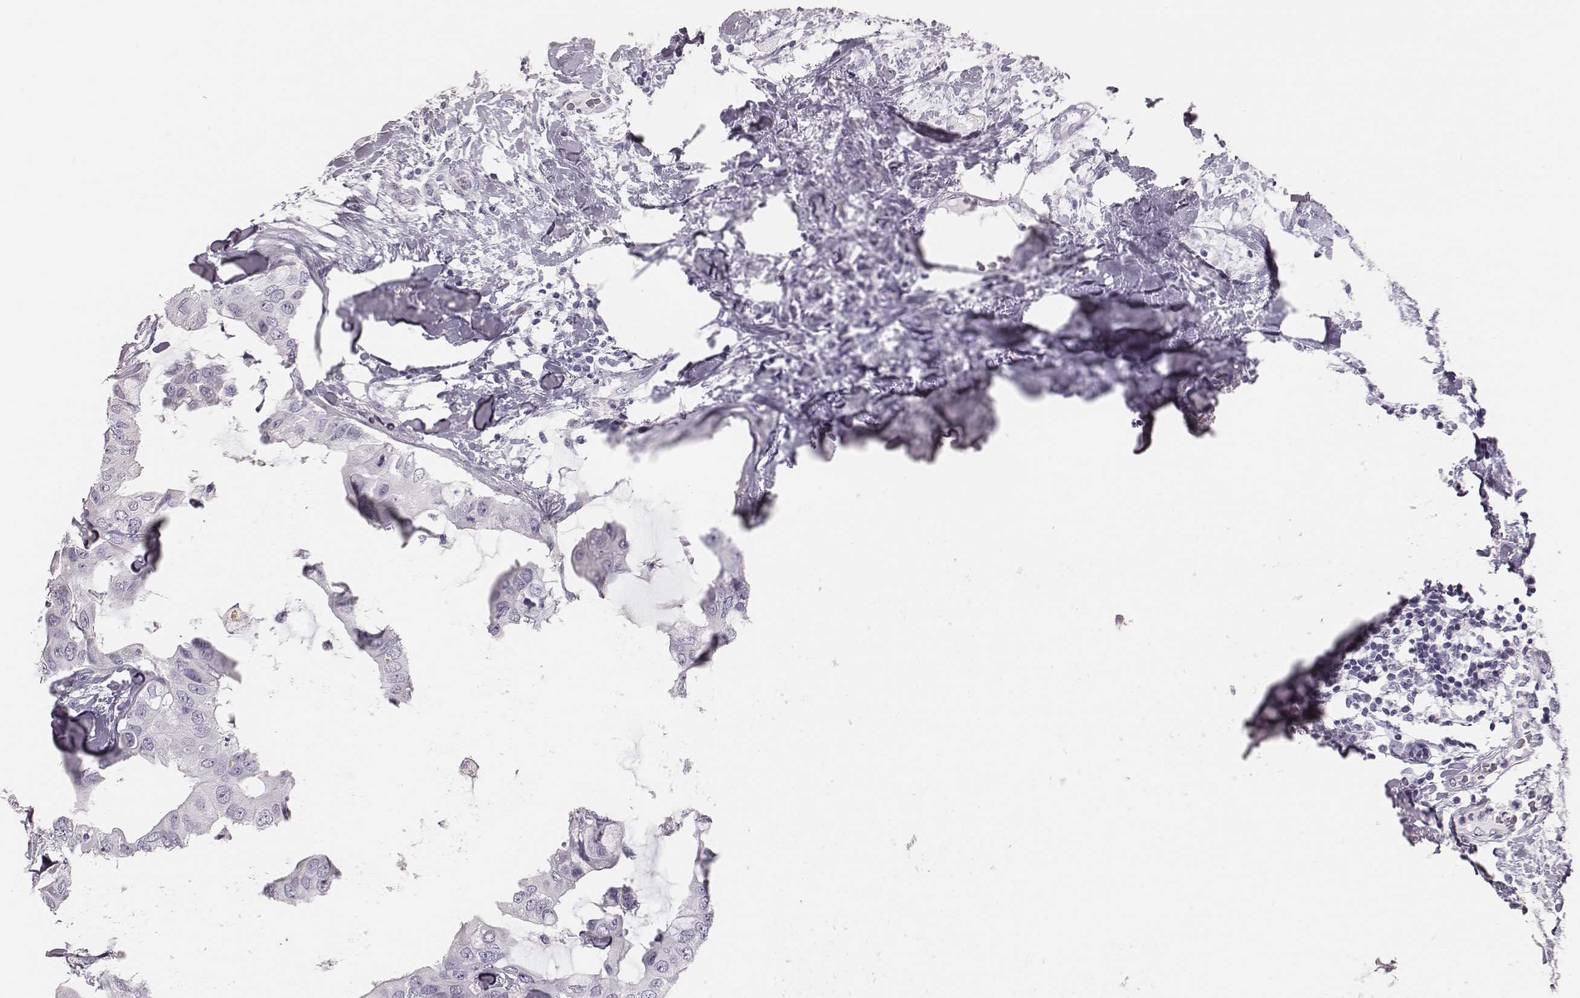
{"staining": {"intensity": "negative", "quantity": "none", "location": "none"}, "tissue": "breast cancer", "cell_type": "Tumor cells", "image_type": "cancer", "snomed": [{"axis": "morphology", "description": "Normal tissue, NOS"}, {"axis": "morphology", "description": "Duct carcinoma"}, {"axis": "topography", "description": "Breast"}], "caption": "High magnification brightfield microscopy of intraductal carcinoma (breast) stained with DAB (brown) and counterstained with hematoxylin (blue): tumor cells show no significant positivity.", "gene": "H1-6", "patient": {"sex": "female", "age": 40}}